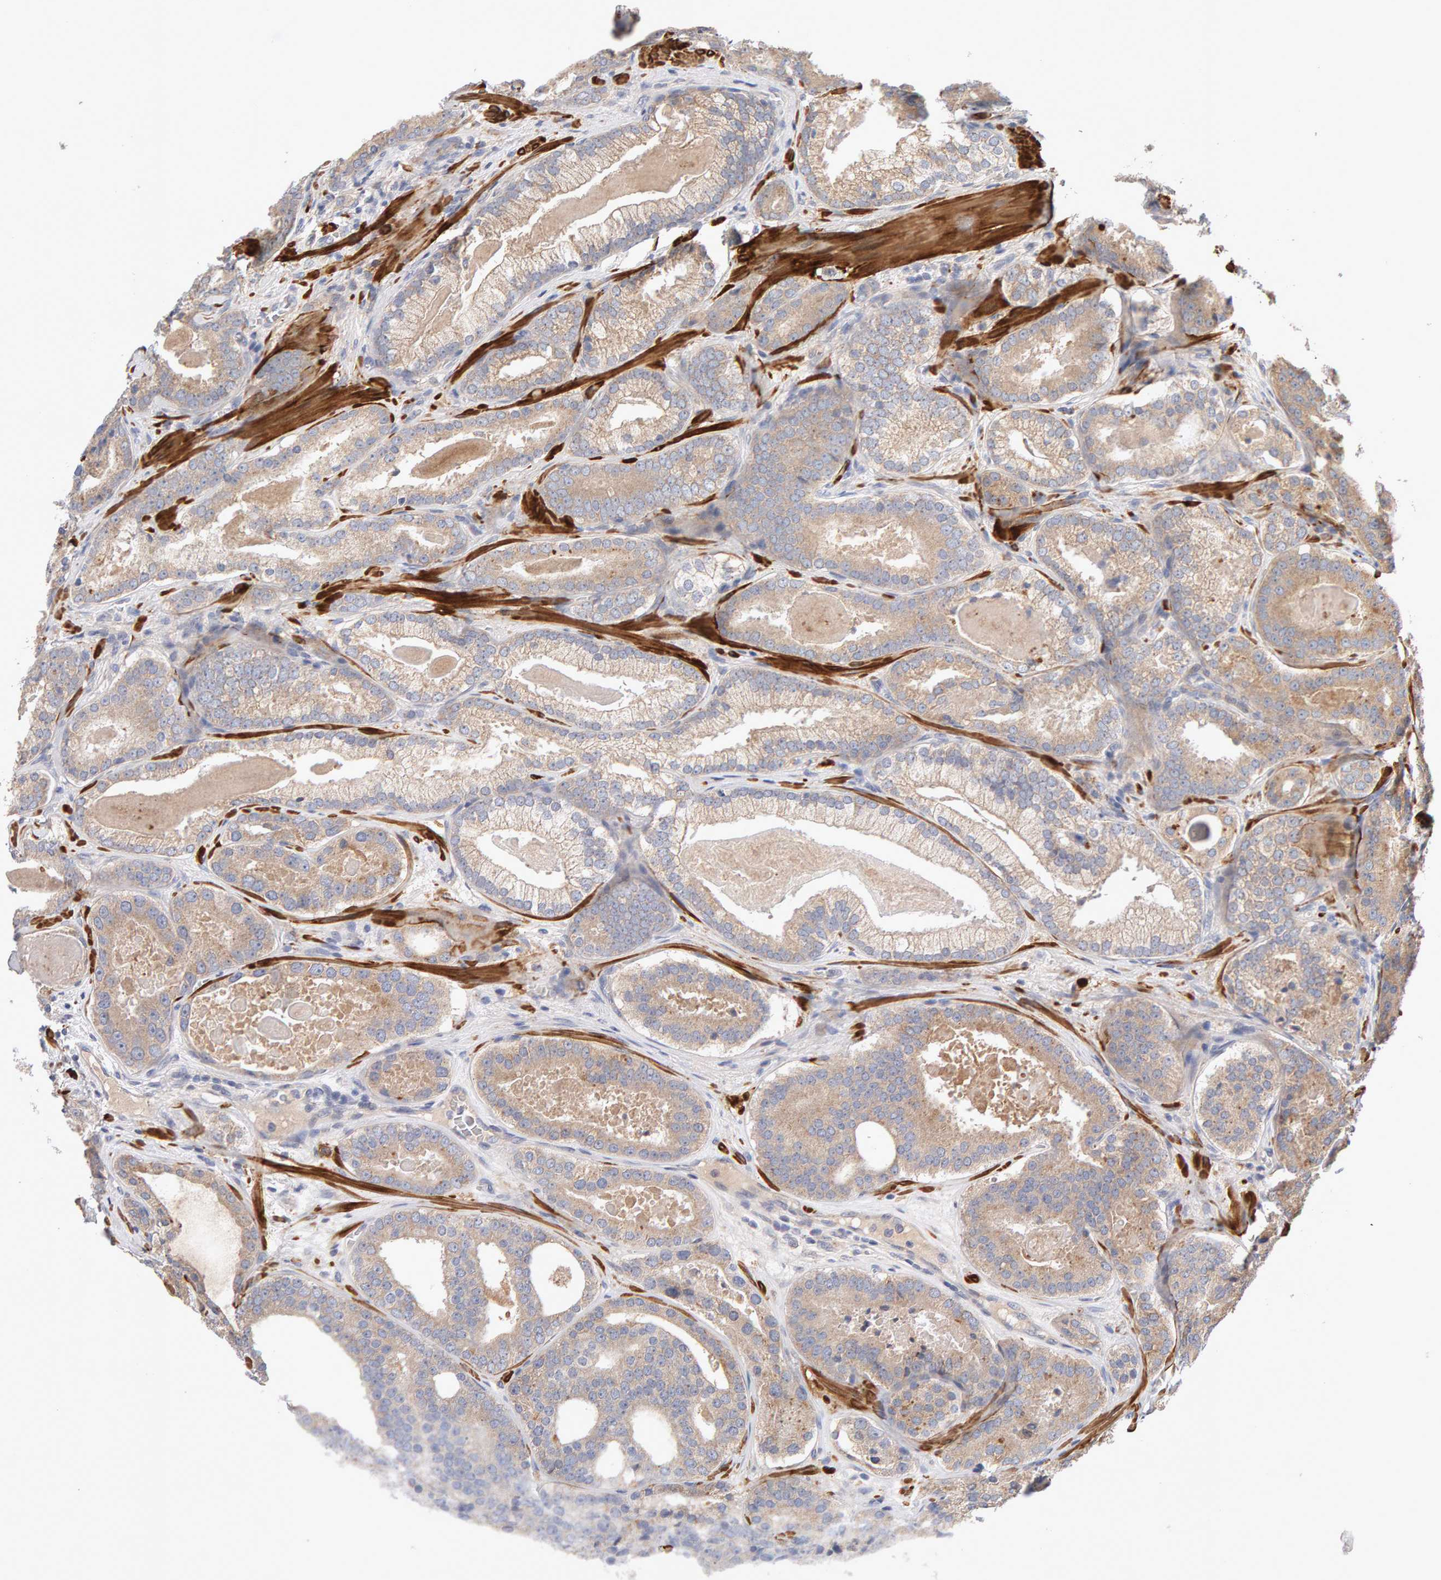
{"staining": {"intensity": "weak", "quantity": ">75%", "location": "cytoplasmic/membranous"}, "tissue": "prostate cancer", "cell_type": "Tumor cells", "image_type": "cancer", "snomed": [{"axis": "morphology", "description": "Adenocarcinoma, High grade"}, {"axis": "topography", "description": "Prostate"}], "caption": "DAB (3,3'-diaminobenzidine) immunohistochemical staining of adenocarcinoma (high-grade) (prostate) demonstrates weak cytoplasmic/membranous protein positivity in approximately >75% of tumor cells.", "gene": "RNF19A", "patient": {"sex": "male", "age": 60}}